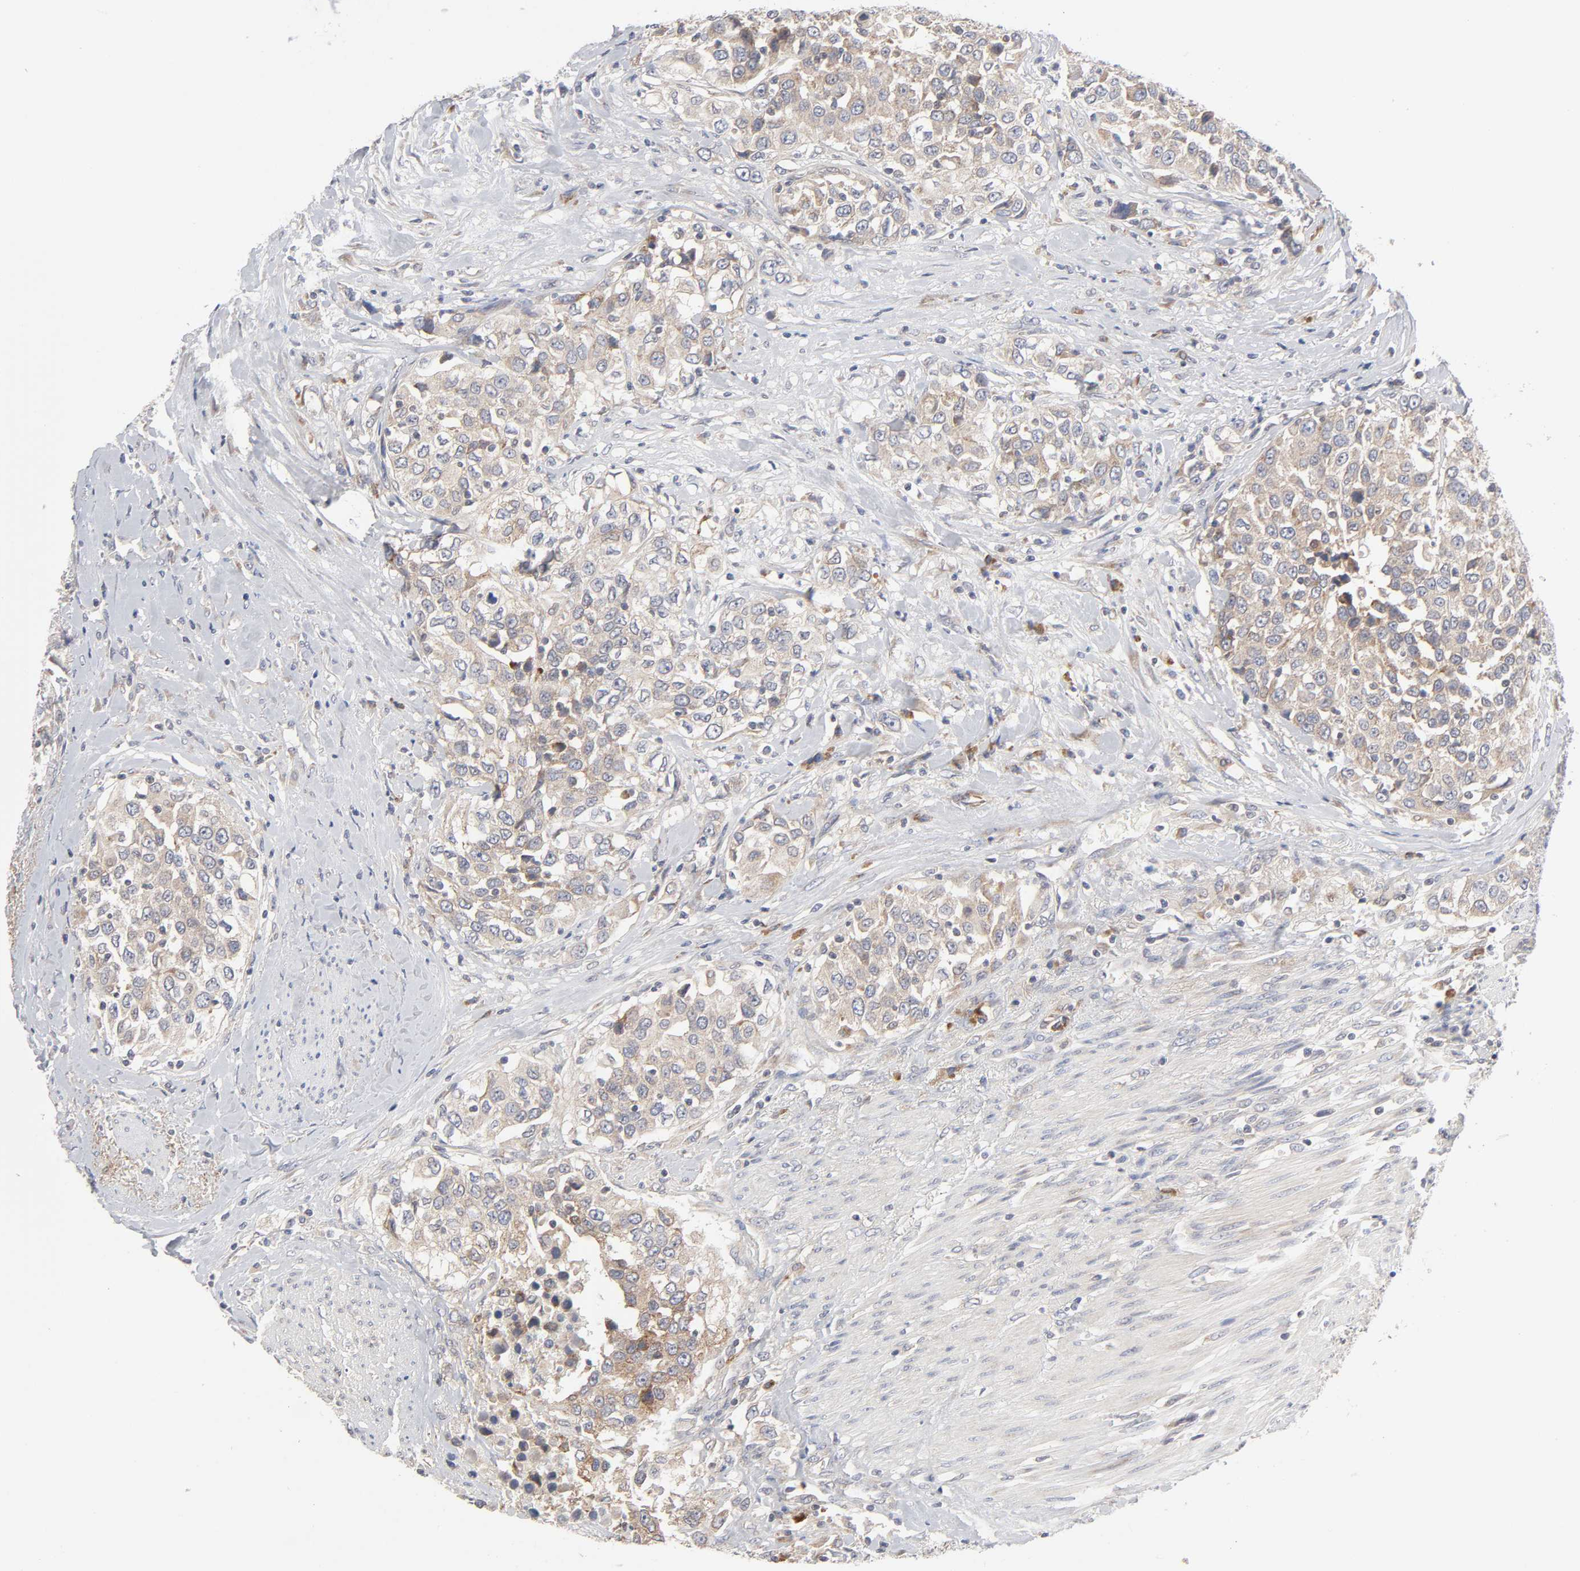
{"staining": {"intensity": "weak", "quantity": ">75%", "location": "cytoplasmic/membranous"}, "tissue": "urothelial cancer", "cell_type": "Tumor cells", "image_type": "cancer", "snomed": [{"axis": "morphology", "description": "Urothelial carcinoma, High grade"}, {"axis": "topography", "description": "Urinary bladder"}], "caption": "High-grade urothelial carcinoma stained with a brown dye reveals weak cytoplasmic/membranous positive positivity in approximately >75% of tumor cells.", "gene": "IL4R", "patient": {"sex": "female", "age": 80}}